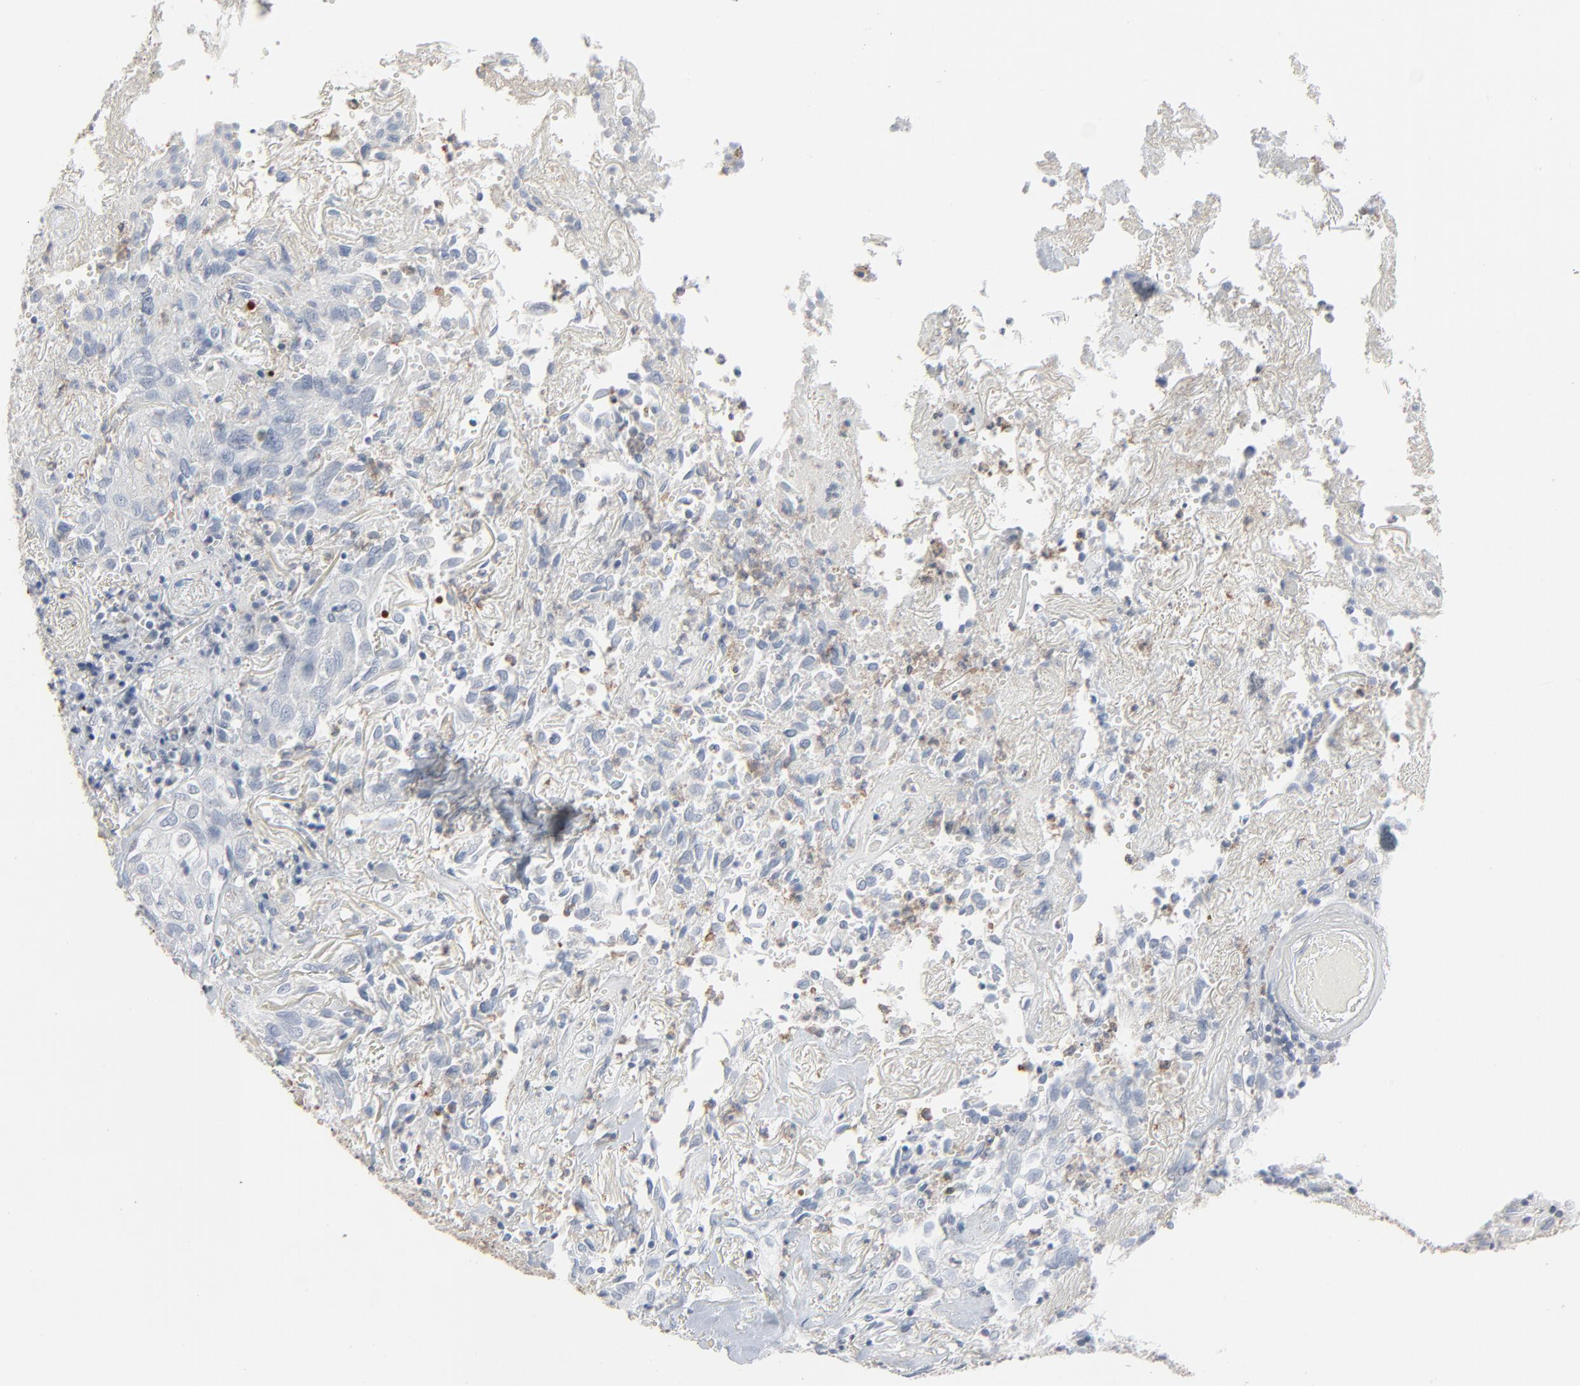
{"staining": {"intensity": "weak", "quantity": "25%-75%", "location": "cytoplasmic/membranous"}, "tissue": "skin cancer", "cell_type": "Tumor cells", "image_type": "cancer", "snomed": [{"axis": "morphology", "description": "Squamous cell carcinoma, NOS"}, {"axis": "topography", "description": "Skin"}], "caption": "A brown stain highlights weak cytoplasmic/membranous expression of a protein in human squamous cell carcinoma (skin) tumor cells.", "gene": "PHGDH", "patient": {"sex": "male", "age": 65}}